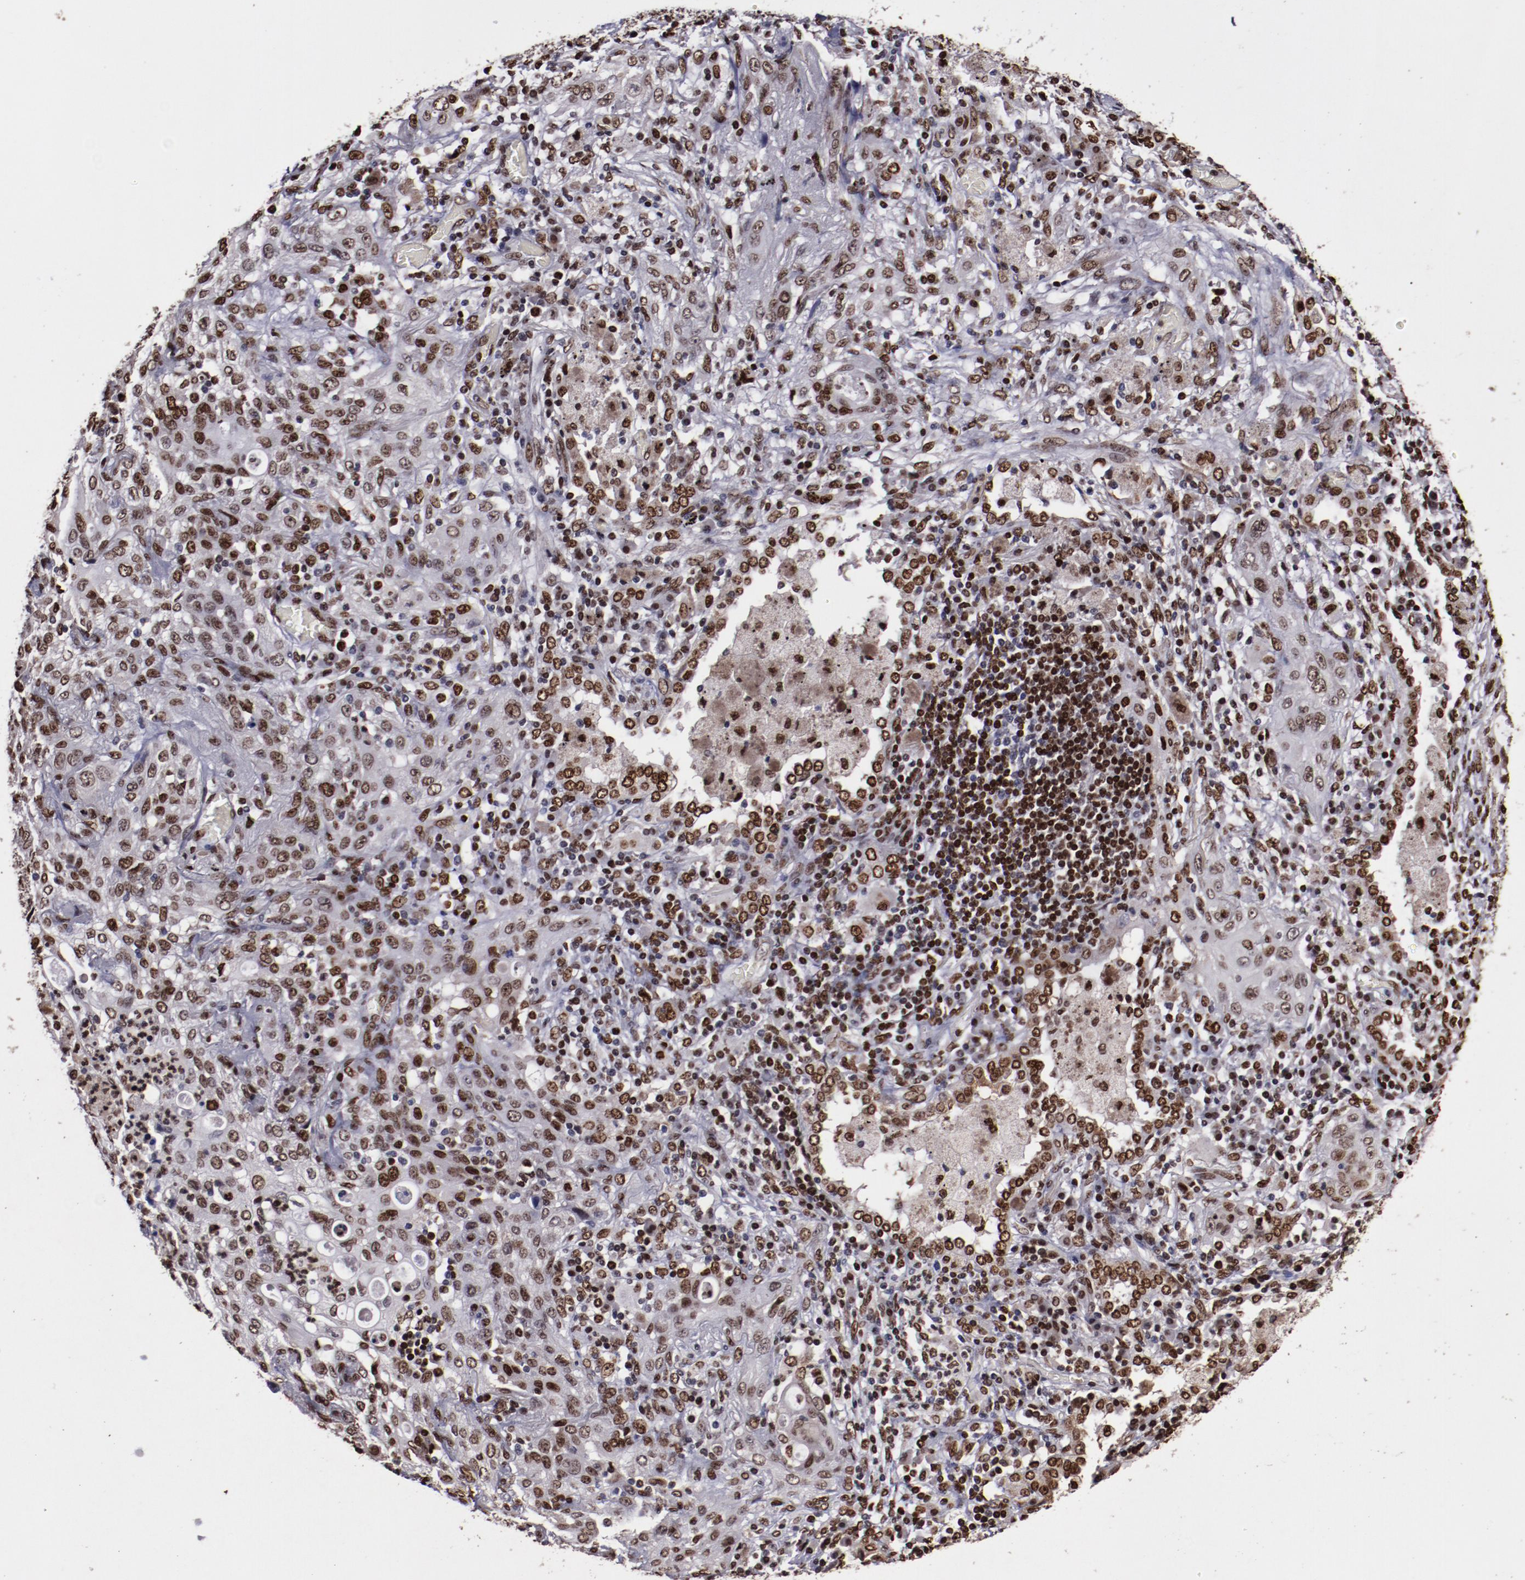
{"staining": {"intensity": "moderate", "quantity": ">75%", "location": "nuclear"}, "tissue": "lung cancer", "cell_type": "Tumor cells", "image_type": "cancer", "snomed": [{"axis": "morphology", "description": "Squamous cell carcinoma, NOS"}, {"axis": "topography", "description": "Lung"}], "caption": "This is a photomicrograph of IHC staining of squamous cell carcinoma (lung), which shows moderate staining in the nuclear of tumor cells.", "gene": "APEX1", "patient": {"sex": "female", "age": 47}}